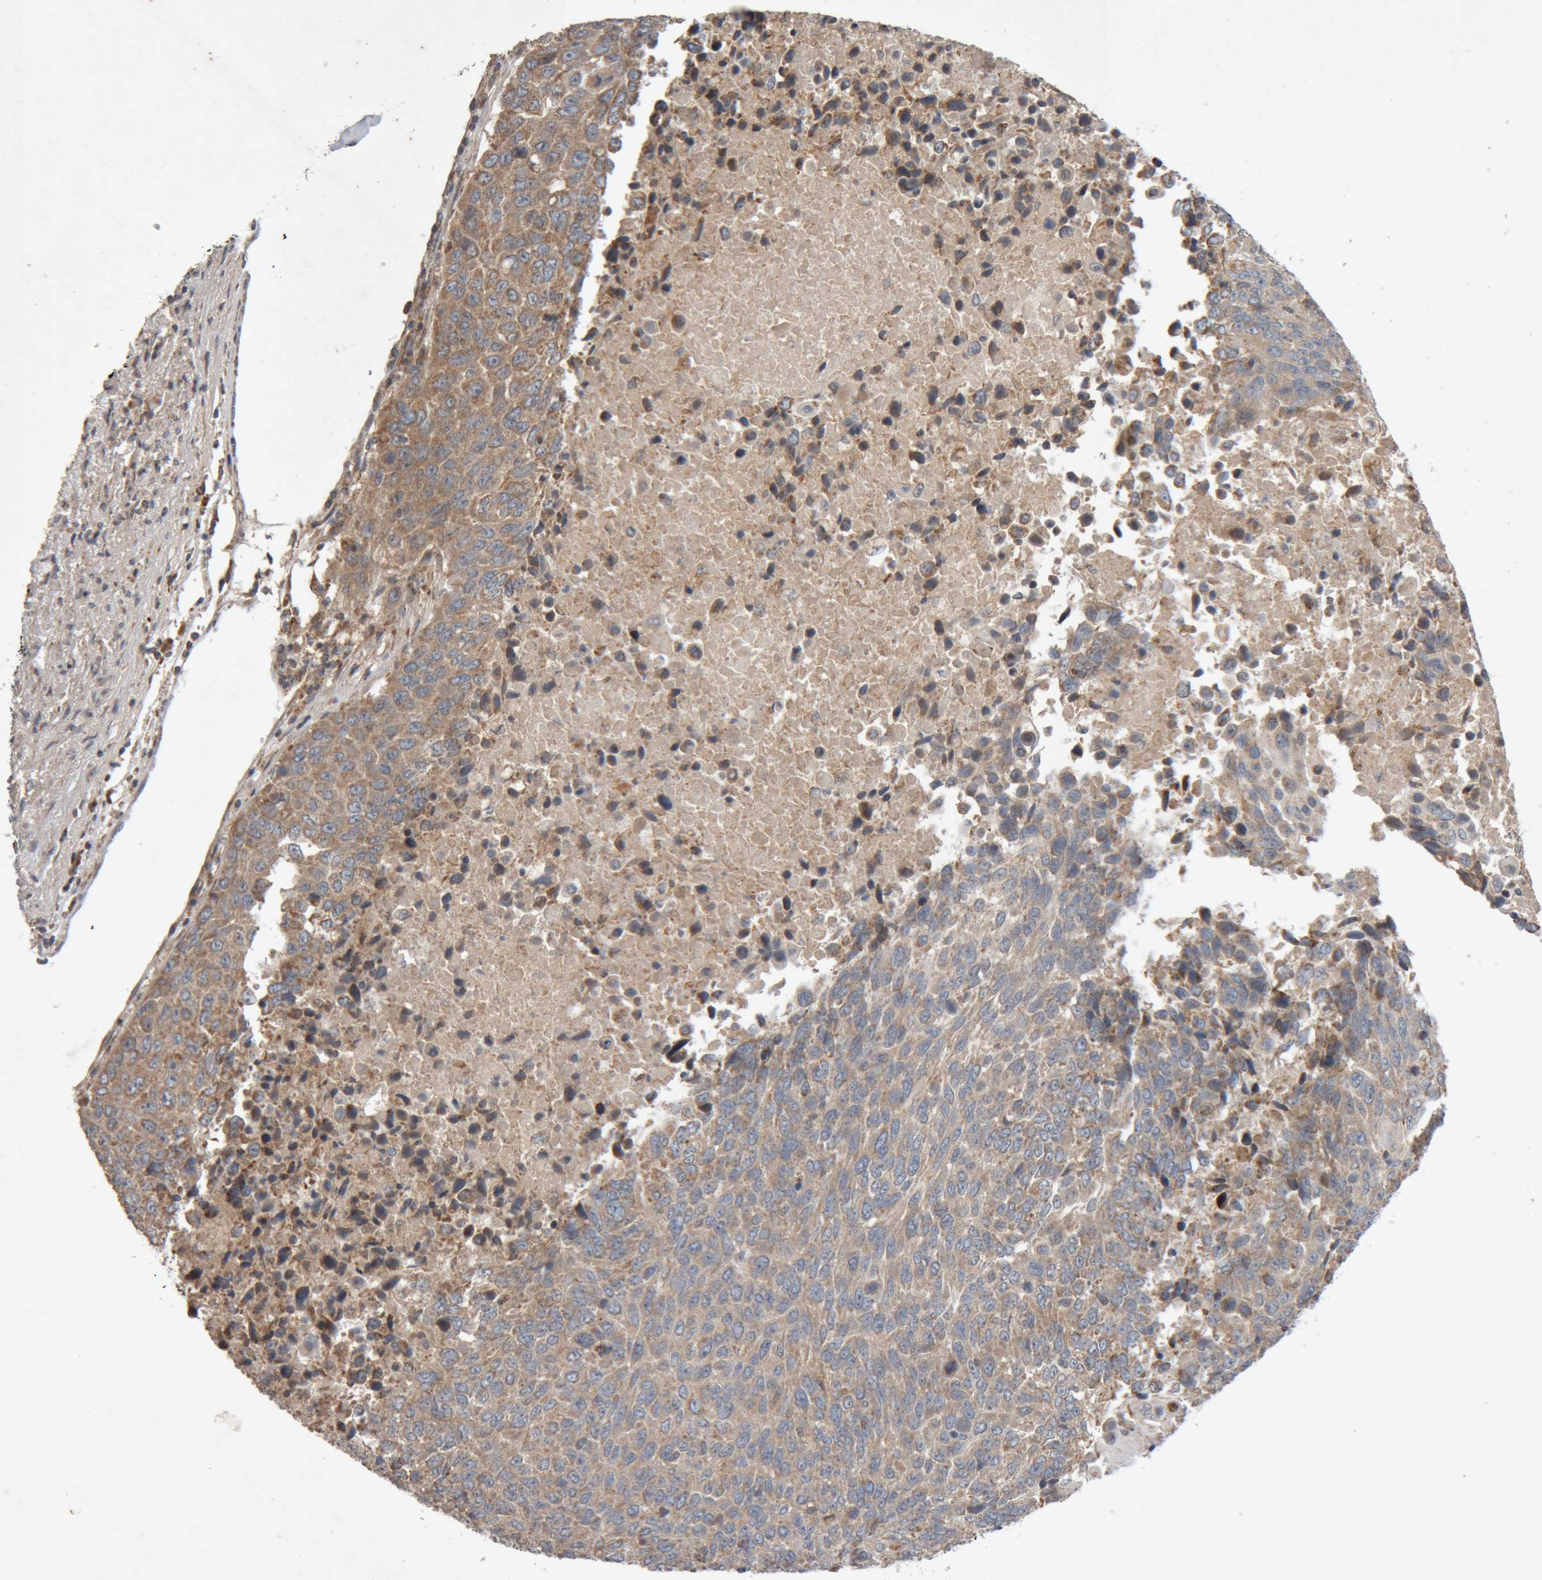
{"staining": {"intensity": "moderate", "quantity": ">75%", "location": "cytoplasmic/membranous"}, "tissue": "lung cancer", "cell_type": "Tumor cells", "image_type": "cancer", "snomed": [{"axis": "morphology", "description": "Squamous cell carcinoma, NOS"}, {"axis": "topography", "description": "Lung"}], "caption": "Immunohistochemical staining of human lung cancer shows medium levels of moderate cytoplasmic/membranous protein positivity in about >75% of tumor cells.", "gene": "KIF21B", "patient": {"sex": "male", "age": 66}}